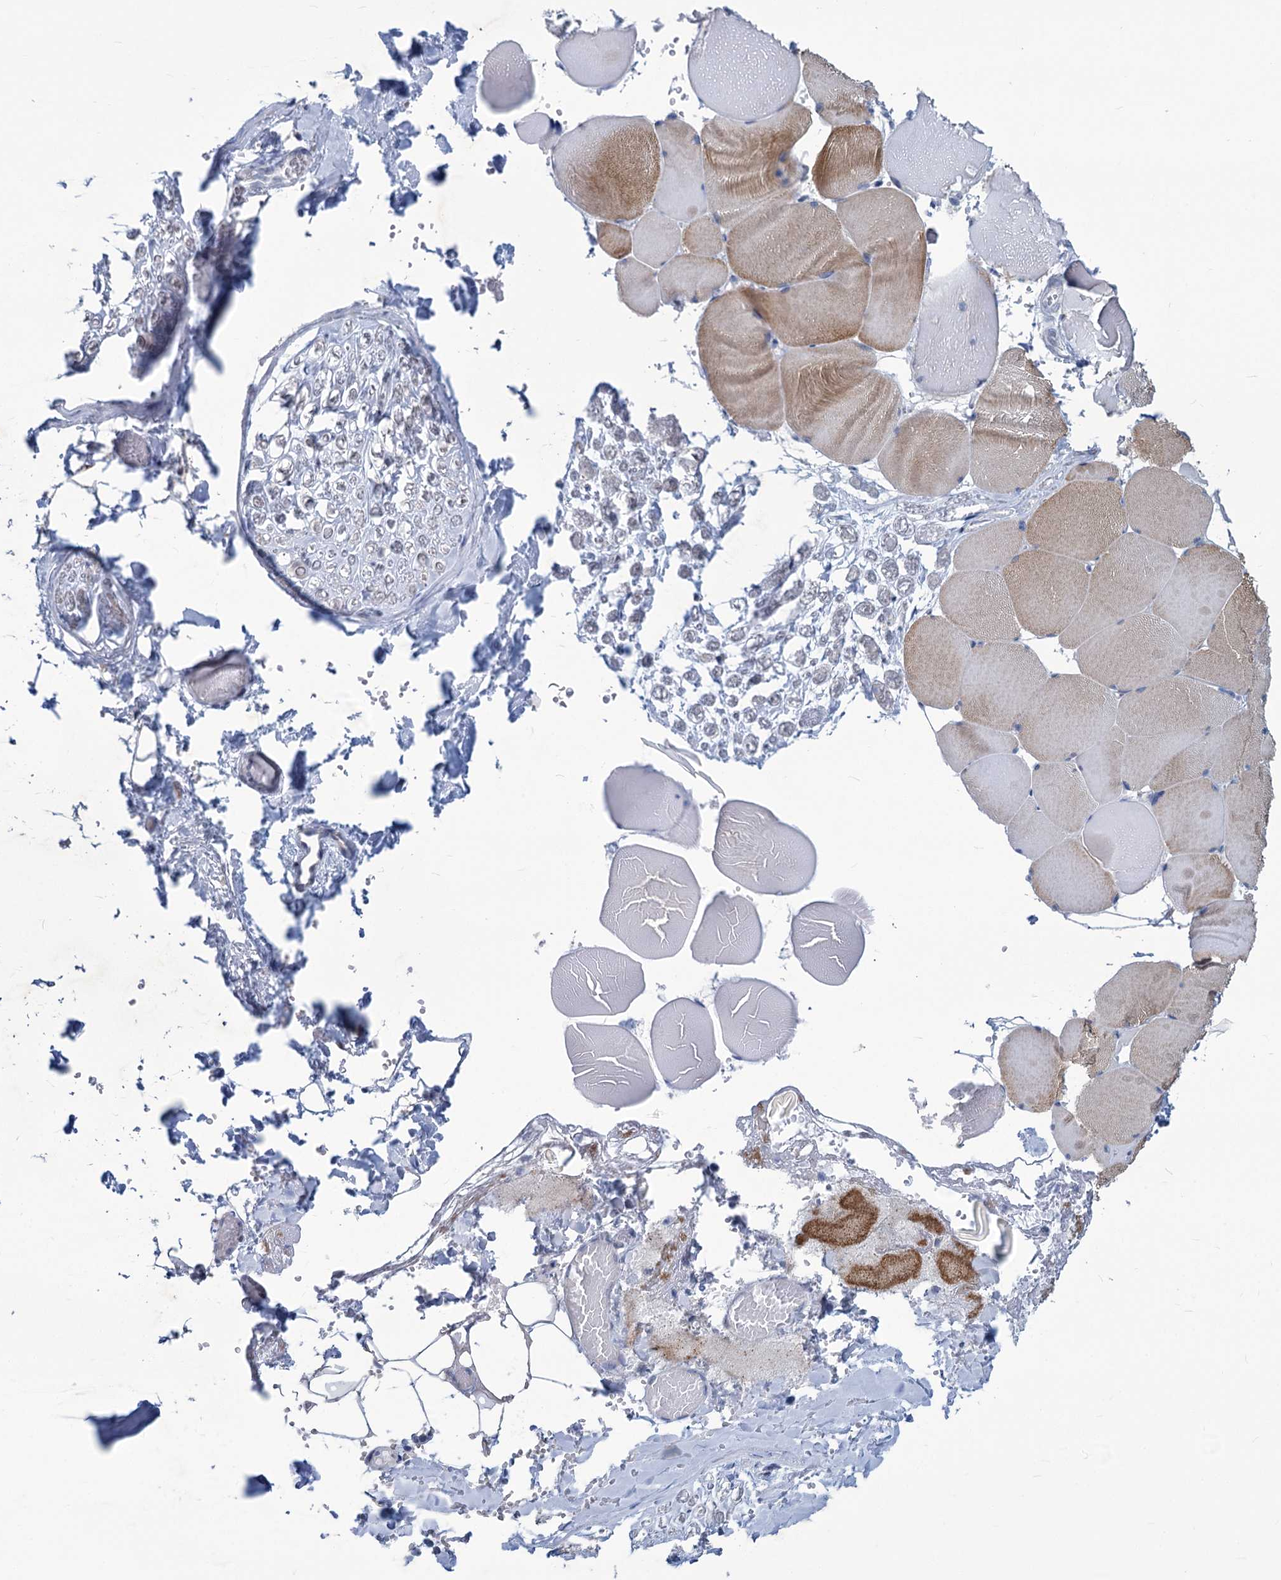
{"staining": {"intensity": "negative", "quantity": "none", "location": "none"}, "tissue": "adipose tissue", "cell_type": "Adipocytes", "image_type": "normal", "snomed": [{"axis": "morphology", "description": "Normal tissue, NOS"}, {"axis": "topography", "description": "Skeletal muscle"}, {"axis": "topography", "description": "Peripheral nerve tissue"}], "caption": "This is an immunohistochemistry micrograph of normal human adipose tissue. There is no positivity in adipocytes.", "gene": "NEU3", "patient": {"sex": "female", "age": 55}}